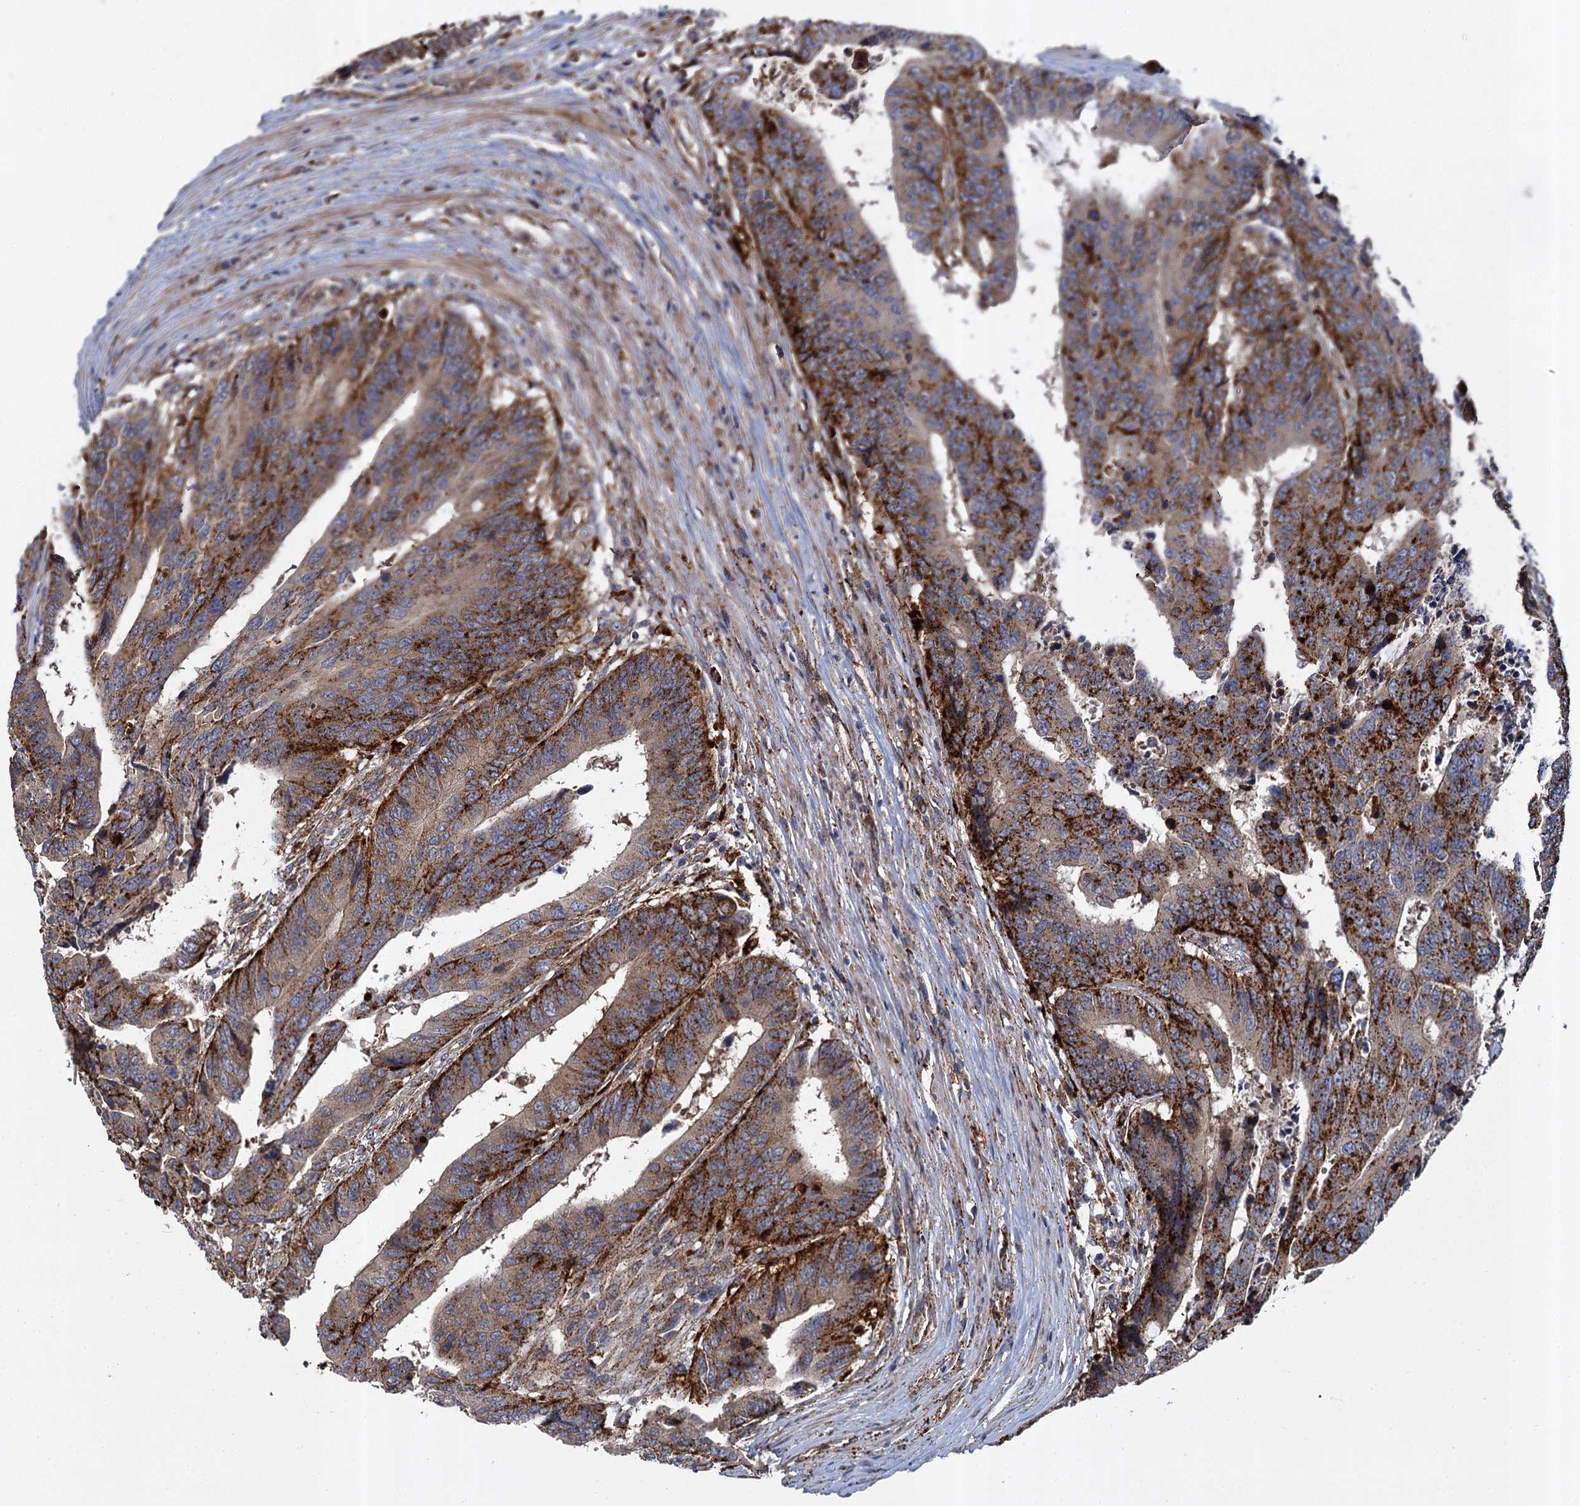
{"staining": {"intensity": "strong", "quantity": ">75%", "location": "cytoplasmic/membranous"}, "tissue": "colorectal cancer", "cell_type": "Tumor cells", "image_type": "cancer", "snomed": [{"axis": "morphology", "description": "Adenocarcinoma, NOS"}, {"axis": "topography", "description": "Rectum"}], "caption": "Colorectal cancer stained with immunohistochemistry shows strong cytoplasmic/membranous positivity in about >75% of tumor cells.", "gene": "GBA1", "patient": {"sex": "male", "age": 84}}